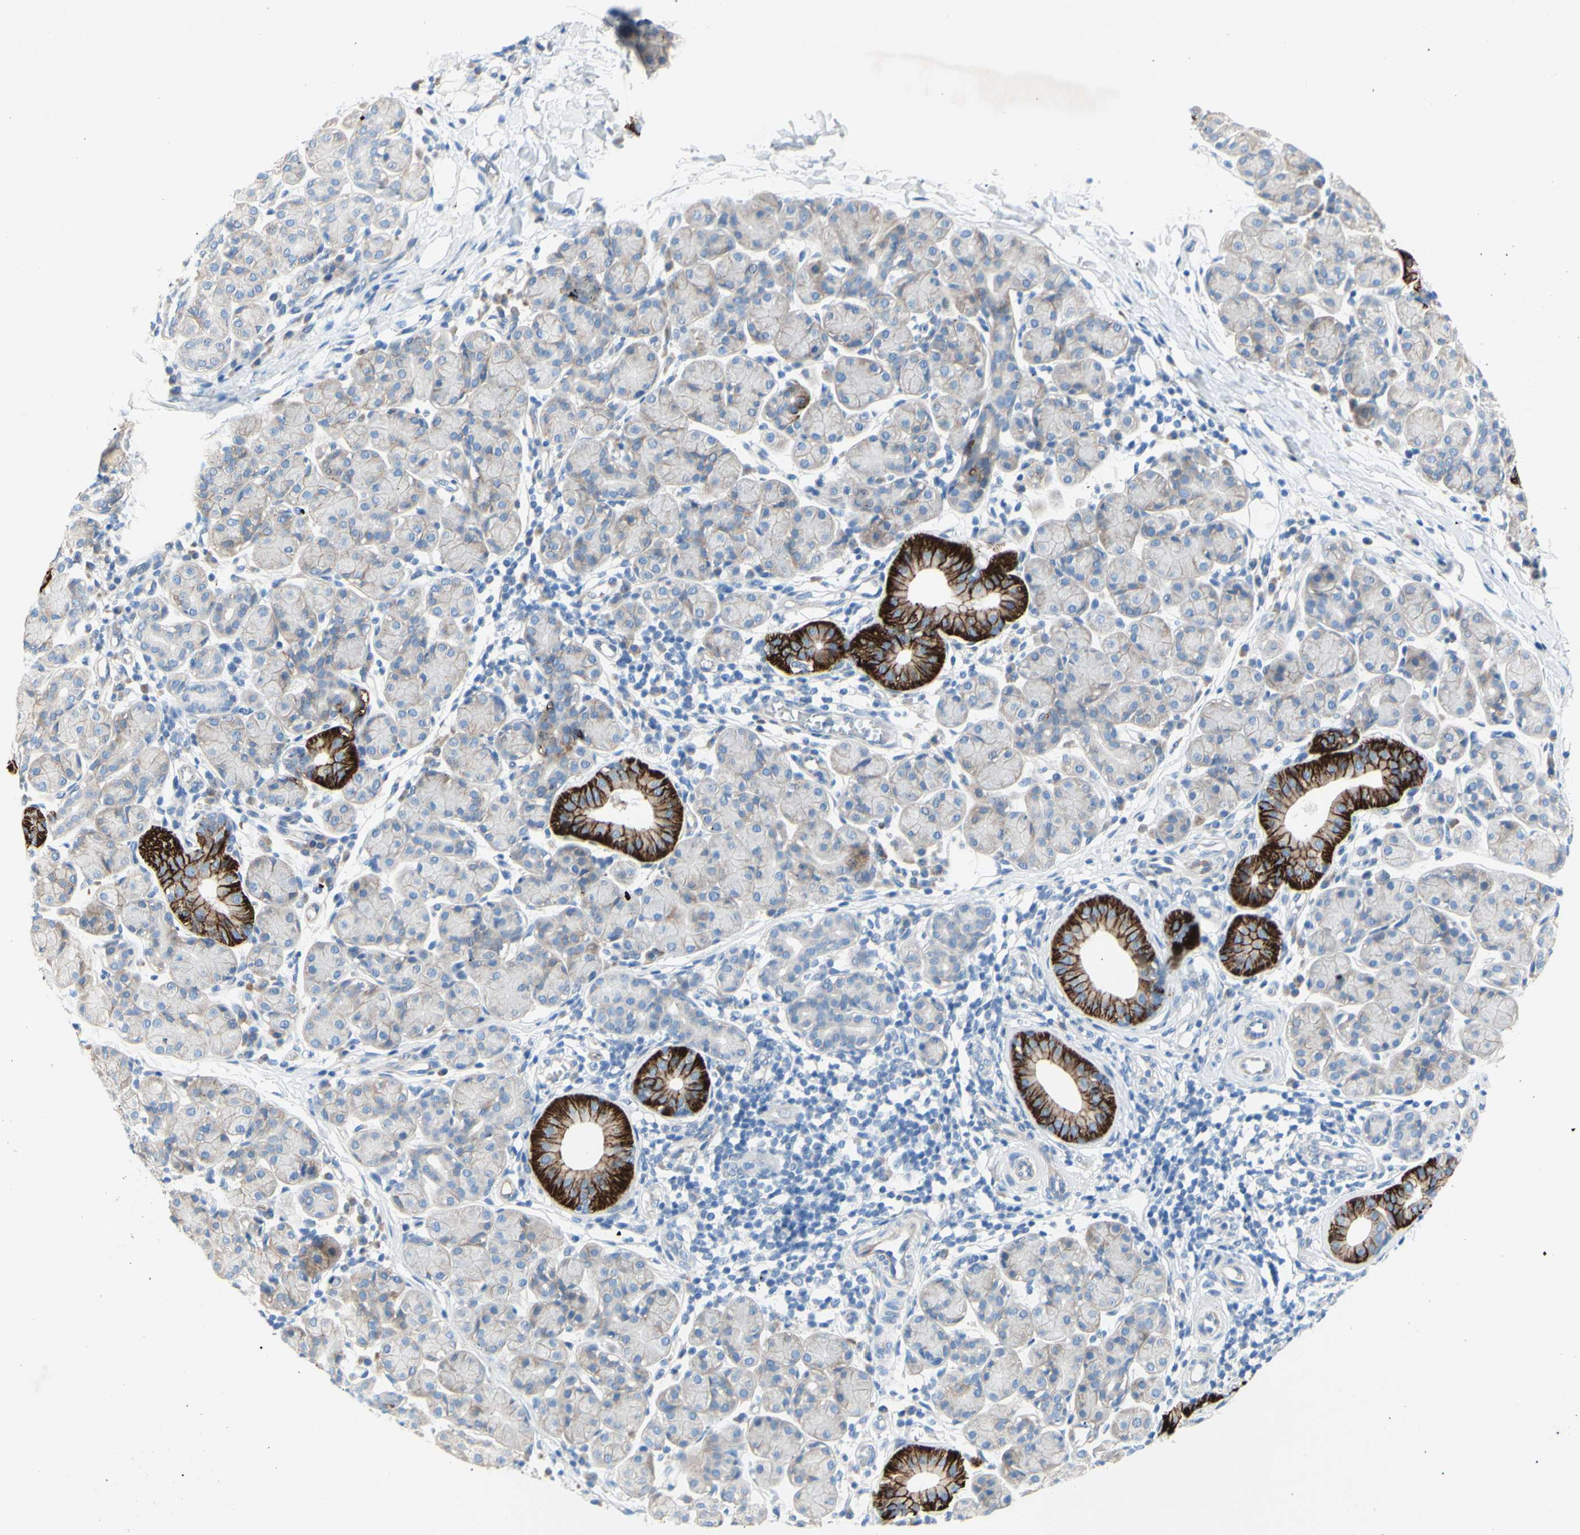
{"staining": {"intensity": "strong", "quantity": "<25%", "location": "cytoplasmic/membranous"}, "tissue": "salivary gland", "cell_type": "Glandular cells", "image_type": "normal", "snomed": [{"axis": "morphology", "description": "Normal tissue, NOS"}, {"axis": "morphology", "description": "Inflammation, NOS"}, {"axis": "topography", "description": "Lymph node"}, {"axis": "topography", "description": "Salivary gland"}], "caption": "A brown stain labels strong cytoplasmic/membranous staining of a protein in glandular cells of normal human salivary gland.", "gene": "TMIGD2", "patient": {"sex": "male", "age": 3}}